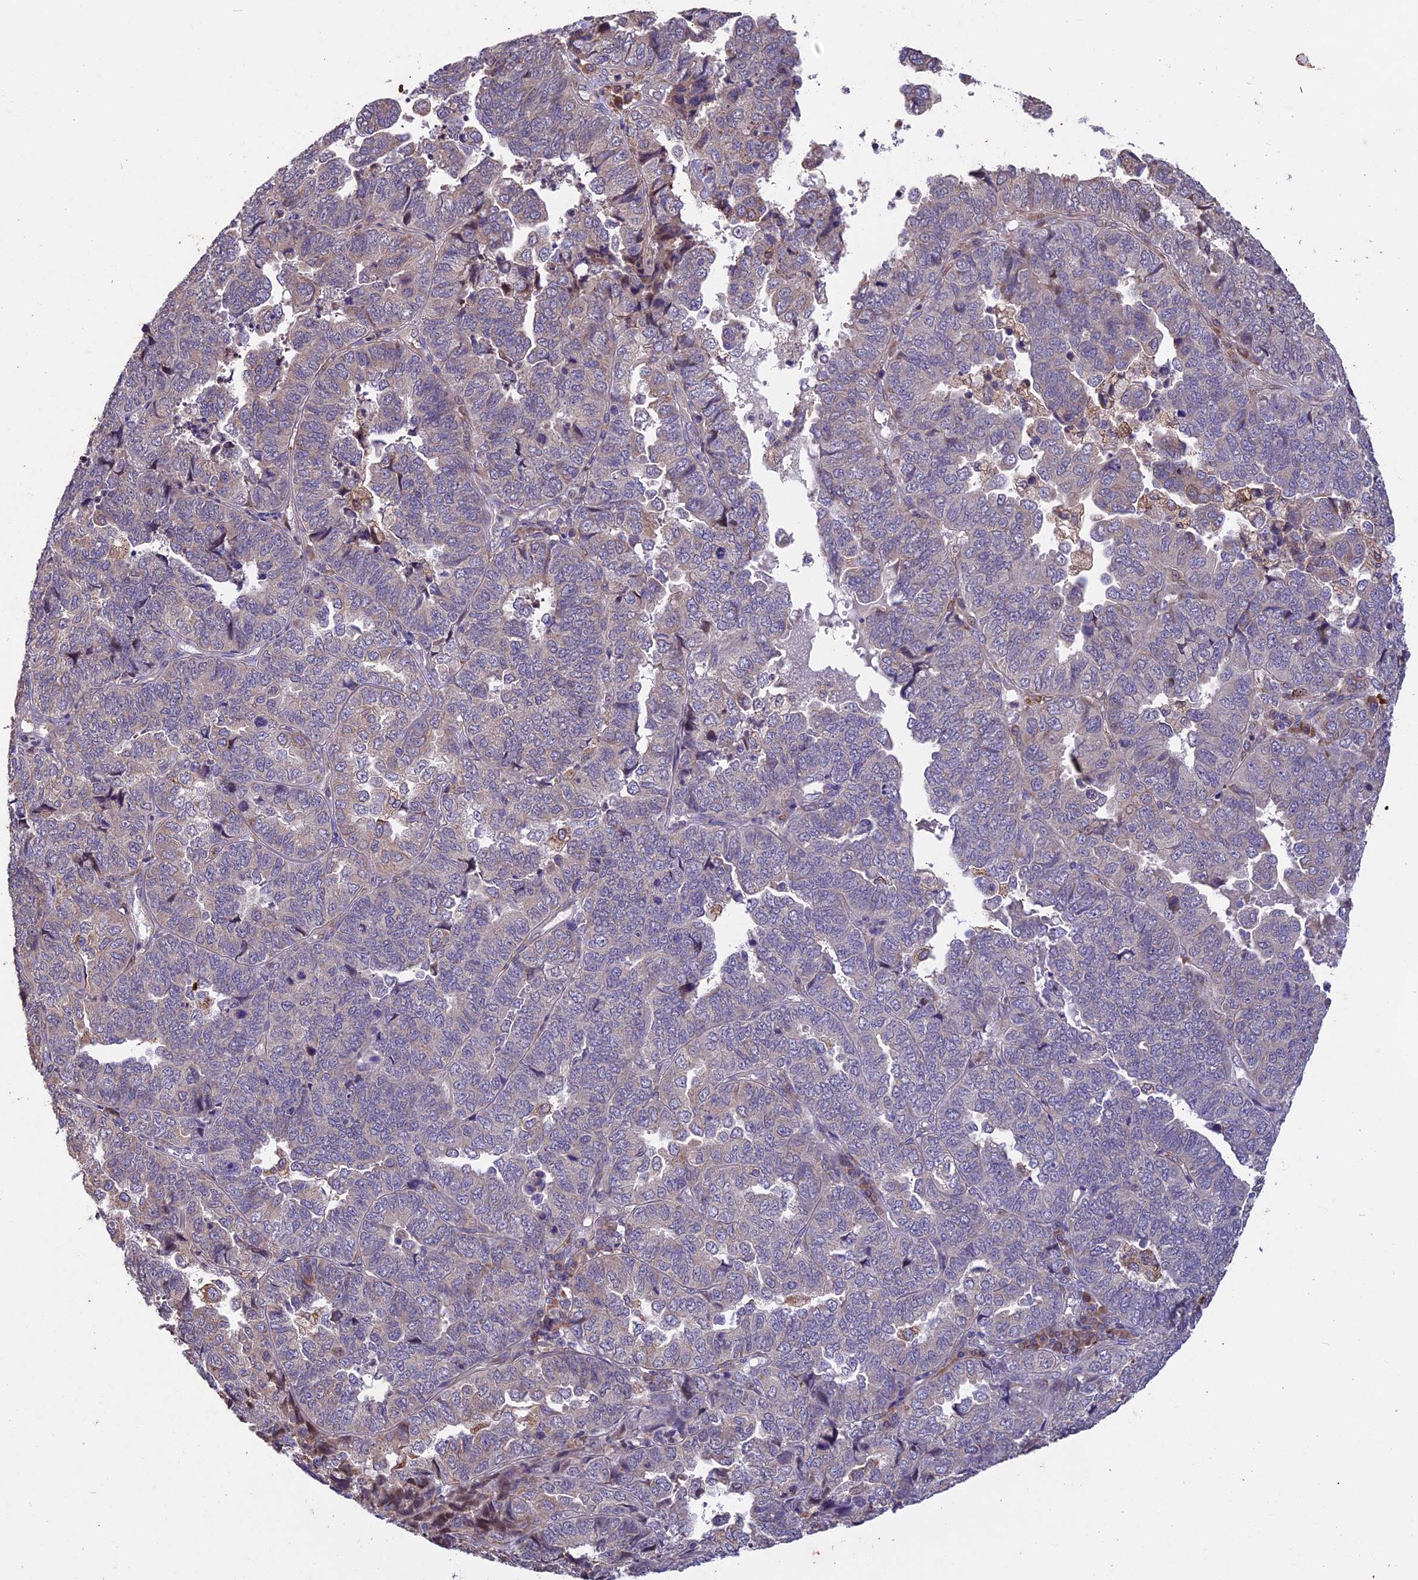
{"staining": {"intensity": "negative", "quantity": "none", "location": "none"}, "tissue": "endometrial cancer", "cell_type": "Tumor cells", "image_type": "cancer", "snomed": [{"axis": "morphology", "description": "Adenocarcinoma, NOS"}, {"axis": "topography", "description": "Endometrium"}], "caption": "A photomicrograph of human adenocarcinoma (endometrial) is negative for staining in tumor cells.", "gene": "DMRTA2", "patient": {"sex": "female", "age": 79}}